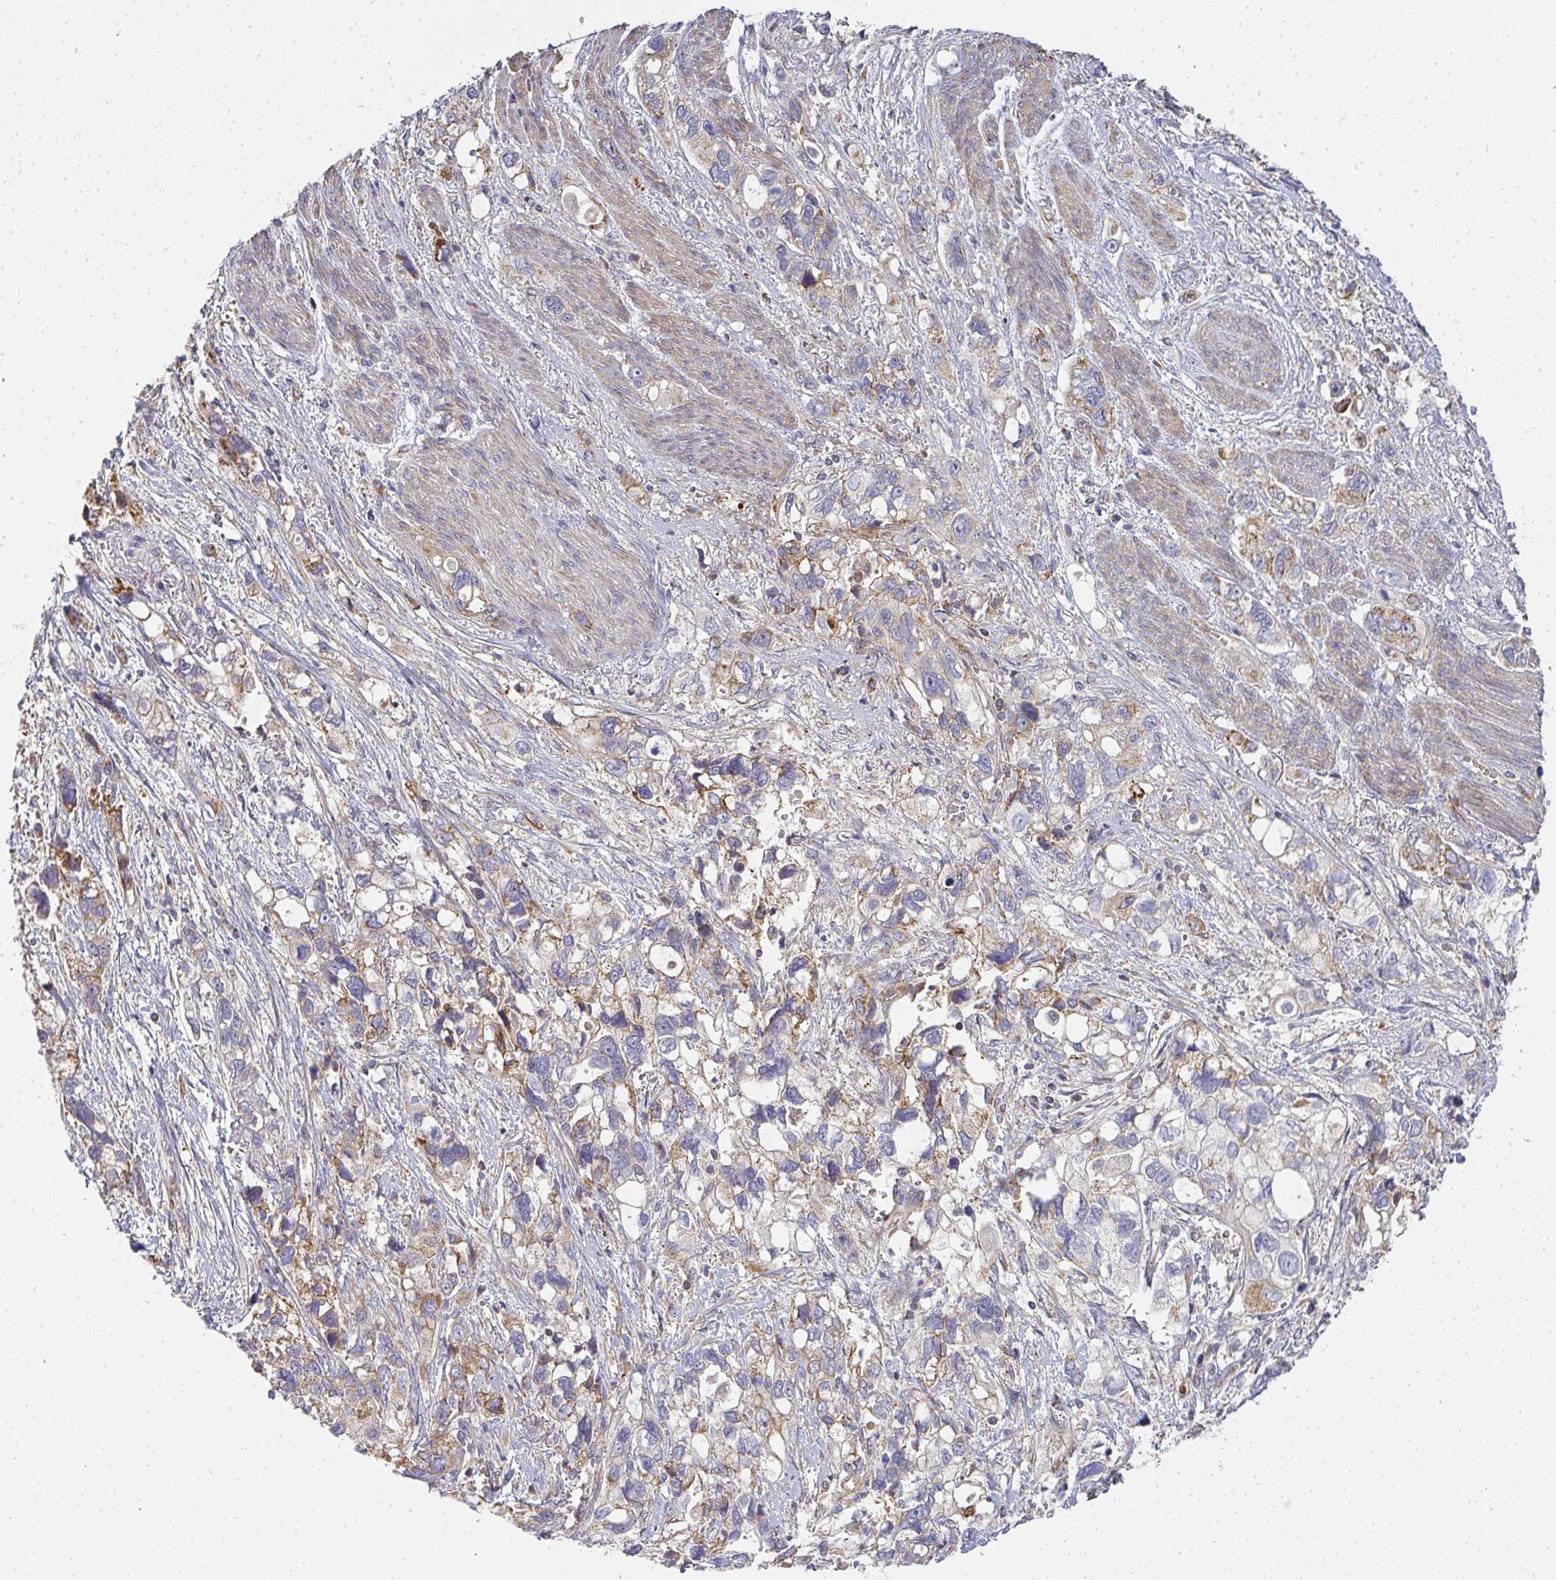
{"staining": {"intensity": "weak", "quantity": "25%-75%", "location": "cytoplasmic/membranous"}, "tissue": "stomach cancer", "cell_type": "Tumor cells", "image_type": "cancer", "snomed": [{"axis": "morphology", "description": "Adenocarcinoma, NOS"}, {"axis": "topography", "description": "Stomach, upper"}], "caption": "Weak cytoplasmic/membranous protein expression is appreciated in approximately 25%-75% of tumor cells in stomach cancer (adenocarcinoma).", "gene": "B4GALT6", "patient": {"sex": "female", "age": 81}}